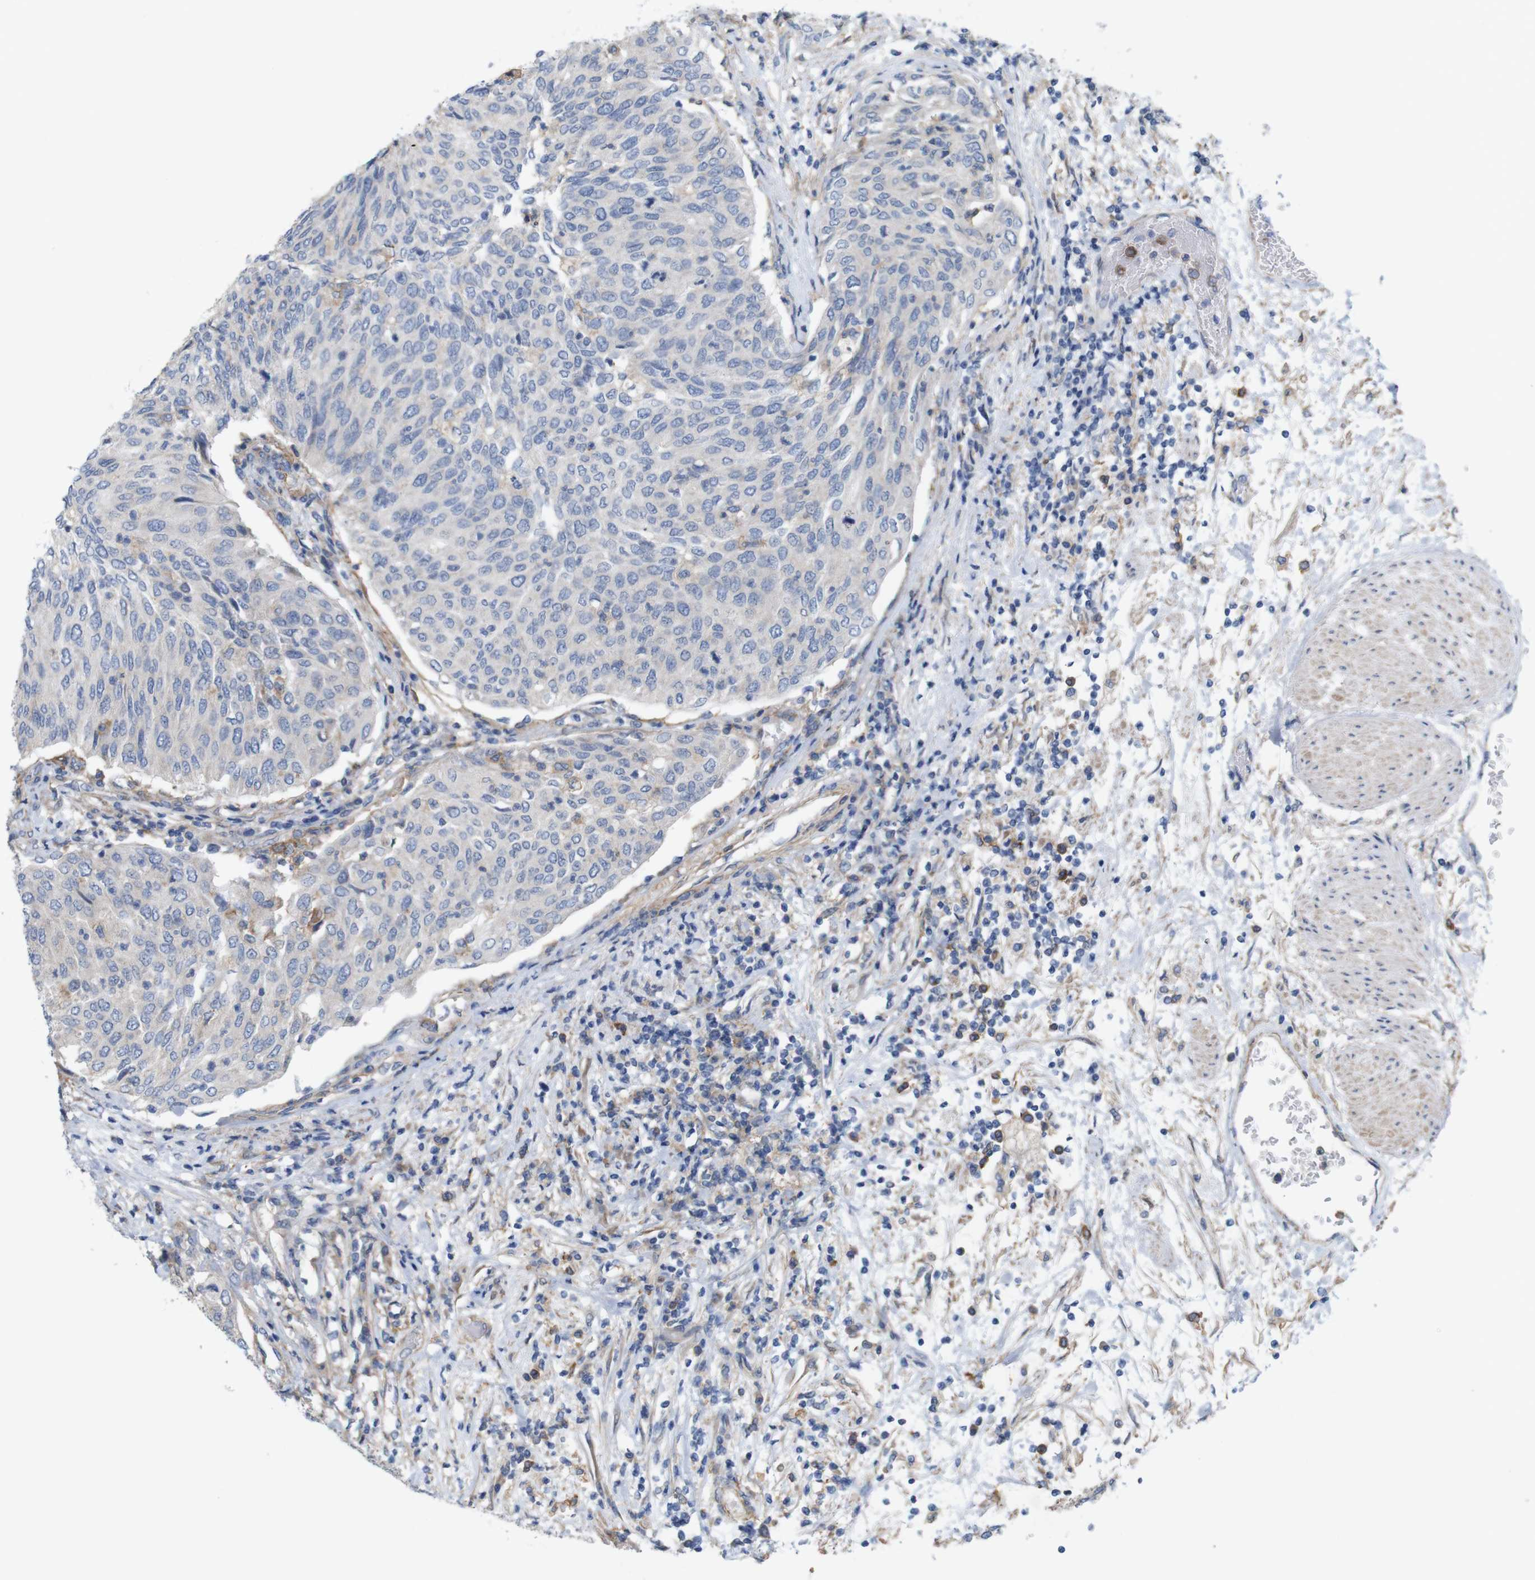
{"staining": {"intensity": "weak", "quantity": "<25%", "location": "cytoplasmic/membranous"}, "tissue": "urothelial cancer", "cell_type": "Tumor cells", "image_type": "cancer", "snomed": [{"axis": "morphology", "description": "Urothelial carcinoma, Low grade"}, {"axis": "topography", "description": "Urinary bladder"}], "caption": "This is an immunohistochemistry image of urothelial cancer. There is no positivity in tumor cells.", "gene": "SIGLEC8", "patient": {"sex": "female", "age": 79}}